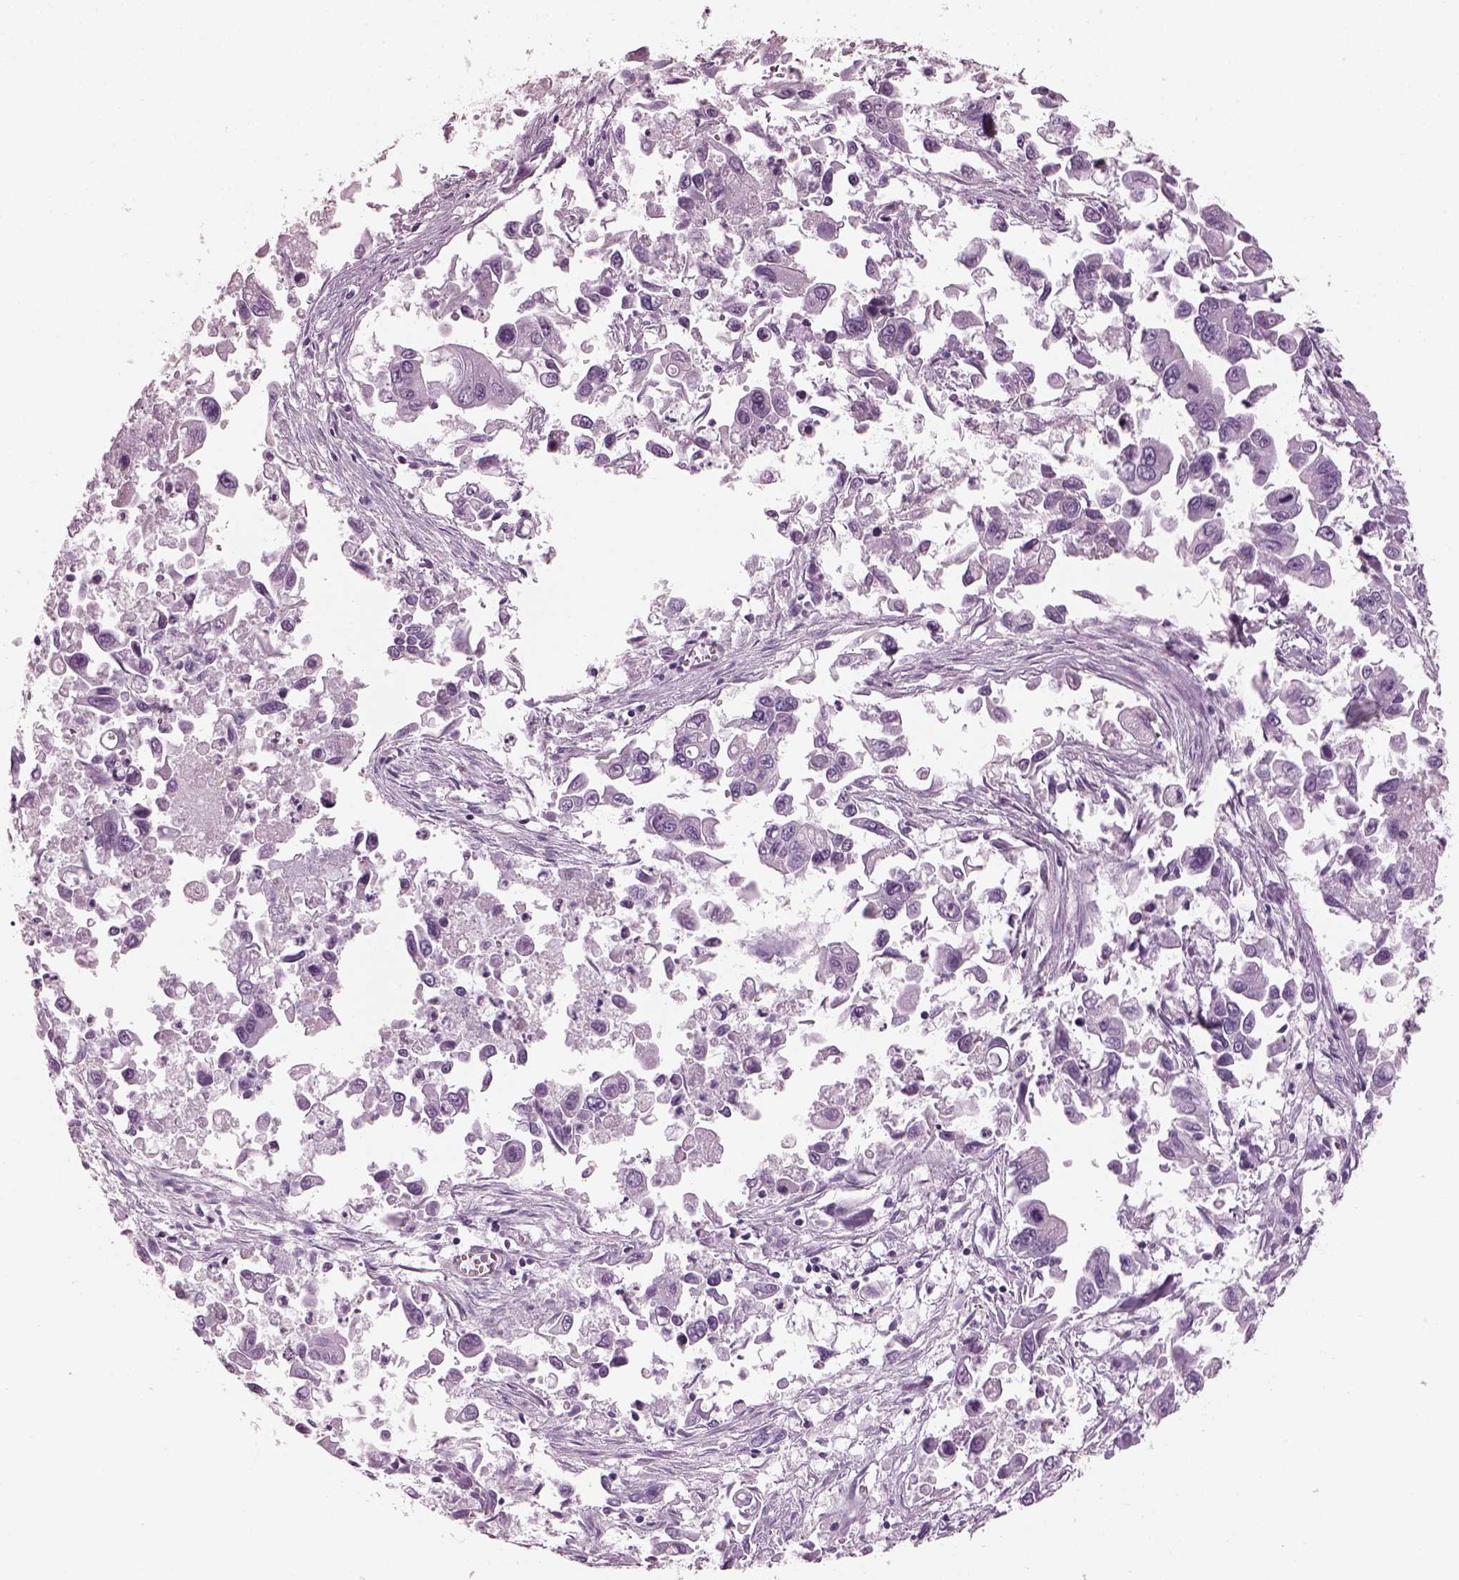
{"staining": {"intensity": "negative", "quantity": "none", "location": "none"}, "tissue": "pancreatic cancer", "cell_type": "Tumor cells", "image_type": "cancer", "snomed": [{"axis": "morphology", "description": "Adenocarcinoma, NOS"}, {"axis": "topography", "description": "Pancreas"}], "caption": "The photomicrograph exhibits no staining of tumor cells in adenocarcinoma (pancreatic).", "gene": "PDC", "patient": {"sex": "female", "age": 83}}